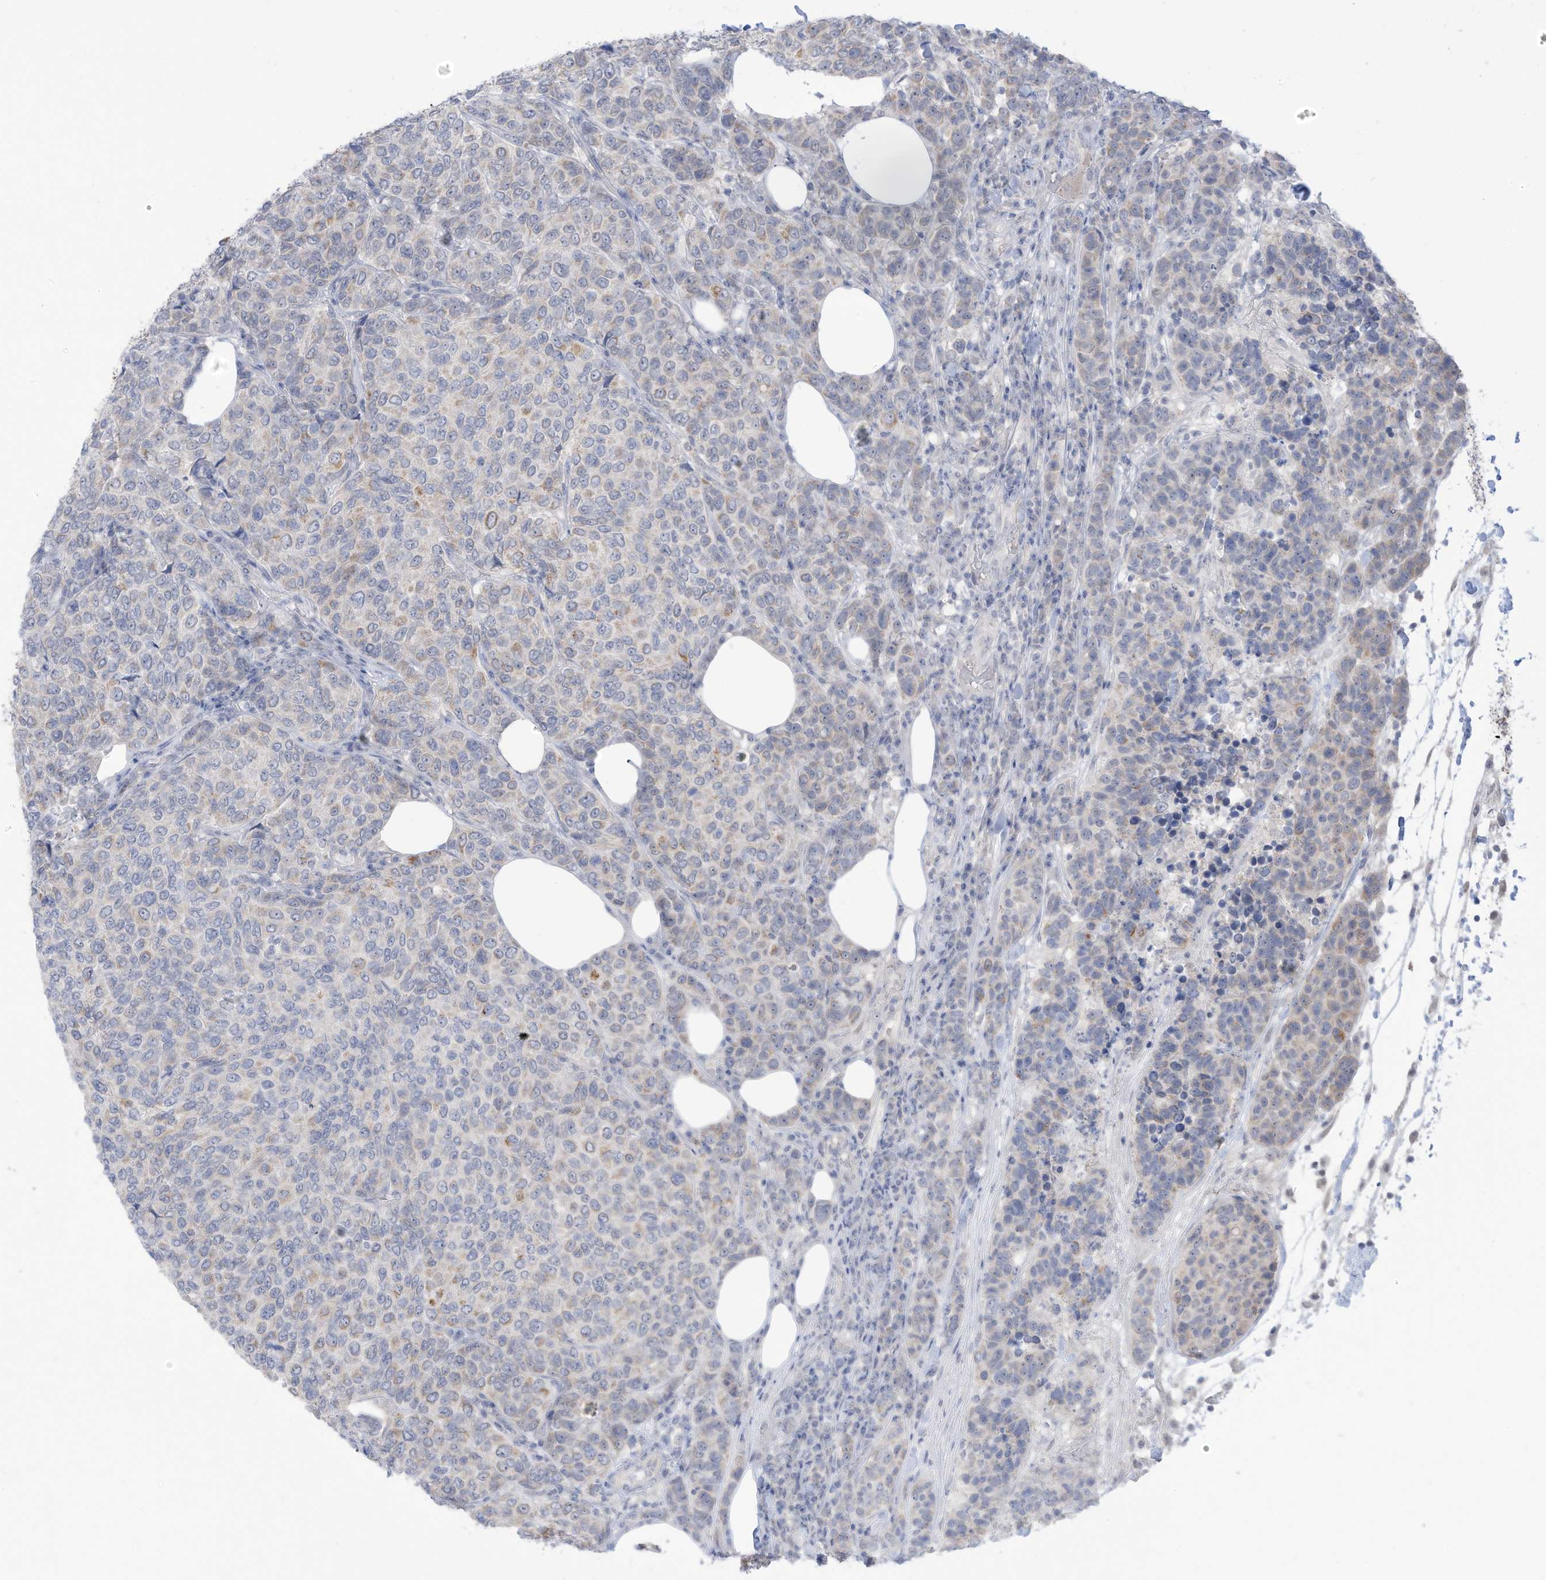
{"staining": {"intensity": "weak", "quantity": "<25%", "location": "cytoplasmic/membranous"}, "tissue": "breast cancer", "cell_type": "Tumor cells", "image_type": "cancer", "snomed": [{"axis": "morphology", "description": "Duct carcinoma"}, {"axis": "topography", "description": "Breast"}], "caption": "Immunohistochemistry of breast invasive ductal carcinoma shows no staining in tumor cells. (Stains: DAB (3,3'-diaminobenzidine) immunohistochemistry with hematoxylin counter stain, Microscopy: brightfield microscopy at high magnification).", "gene": "OGT", "patient": {"sex": "female", "age": 55}}